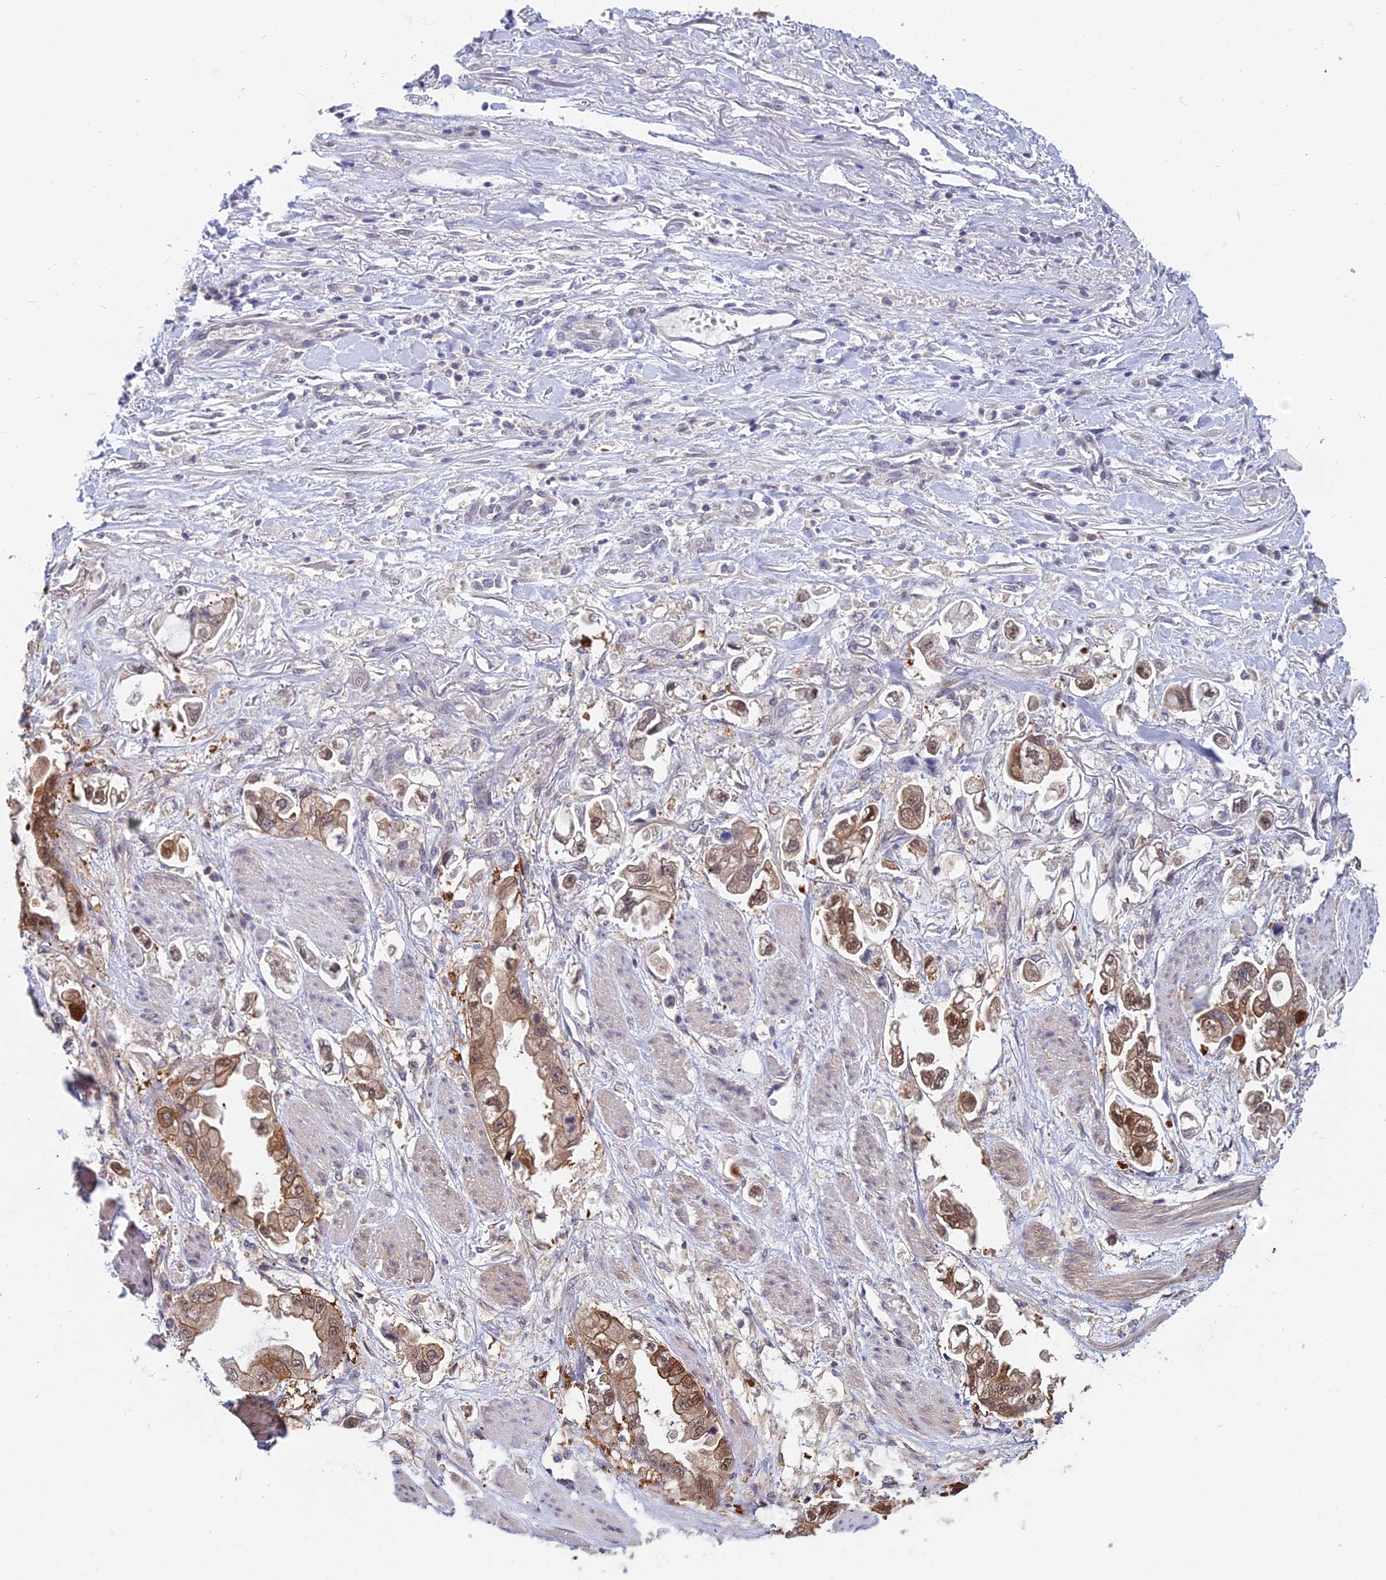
{"staining": {"intensity": "moderate", "quantity": ">75%", "location": "cytoplasmic/membranous,nuclear"}, "tissue": "stomach cancer", "cell_type": "Tumor cells", "image_type": "cancer", "snomed": [{"axis": "morphology", "description": "Adenocarcinoma, NOS"}, {"axis": "topography", "description": "Stomach"}], "caption": "Brown immunohistochemical staining in human adenocarcinoma (stomach) demonstrates moderate cytoplasmic/membranous and nuclear staining in approximately >75% of tumor cells. The protein is shown in brown color, while the nuclei are stained blue.", "gene": "B3GALT4", "patient": {"sex": "male", "age": 62}}